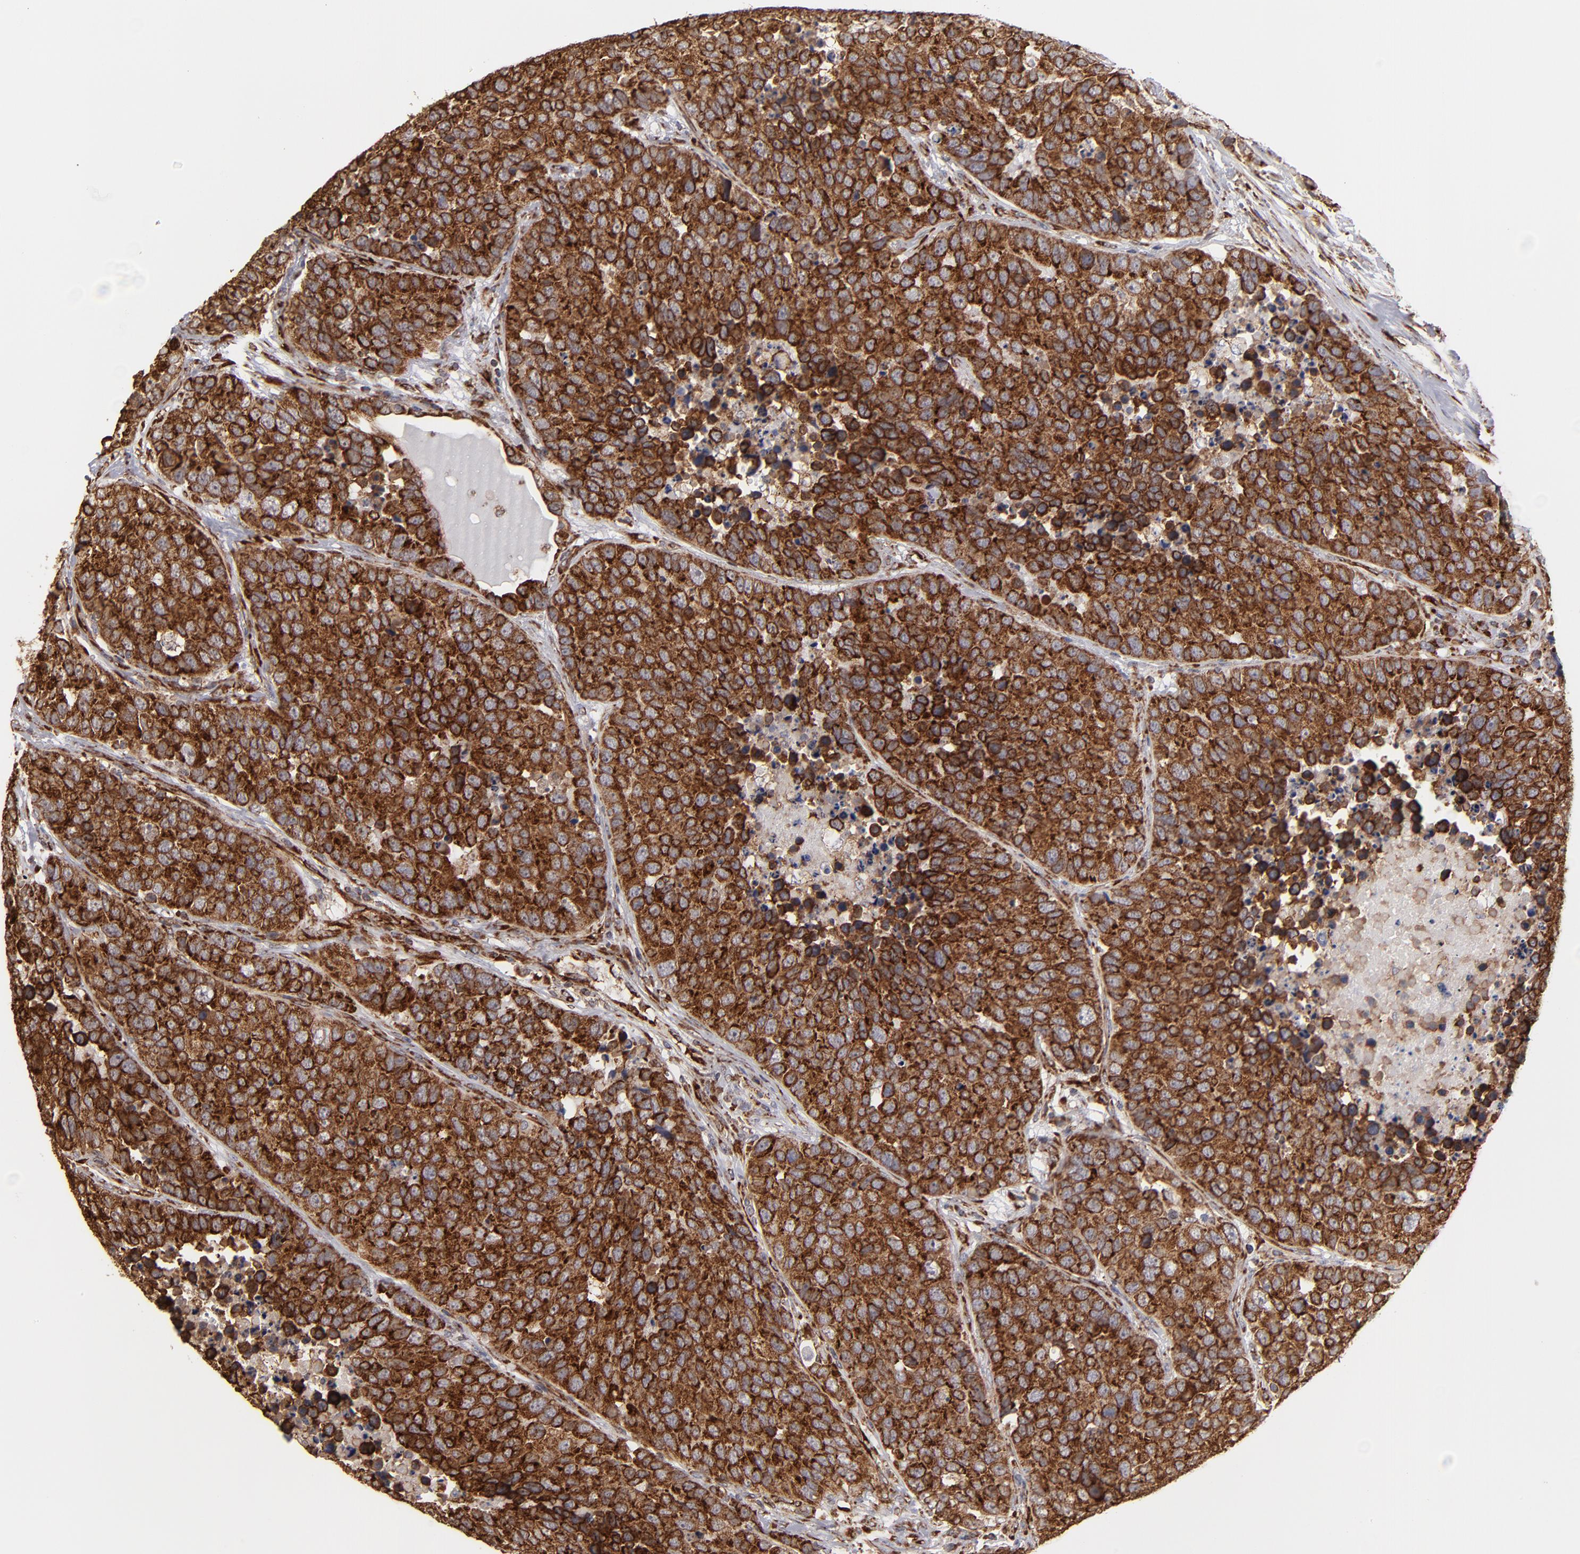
{"staining": {"intensity": "strong", "quantity": ">75%", "location": "cytoplasmic/membranous"}, "tissue": "carcinoid", "cell_type": "Tumor cells", "image_type": "cancer", "snomed": [{"axis": "morphology", "description": "Carcinoid, malignant, NOS"}, {"axis": "topography", "description": "Lung"}], "caption": "DAB immunohistochemical staining of human carcinoid reveals strong cytoplasmic/membranous protein staining in approximately >75% of tumor cells.", "gene": "KTN1", "patient": {"sex": "male", "age": 60}}